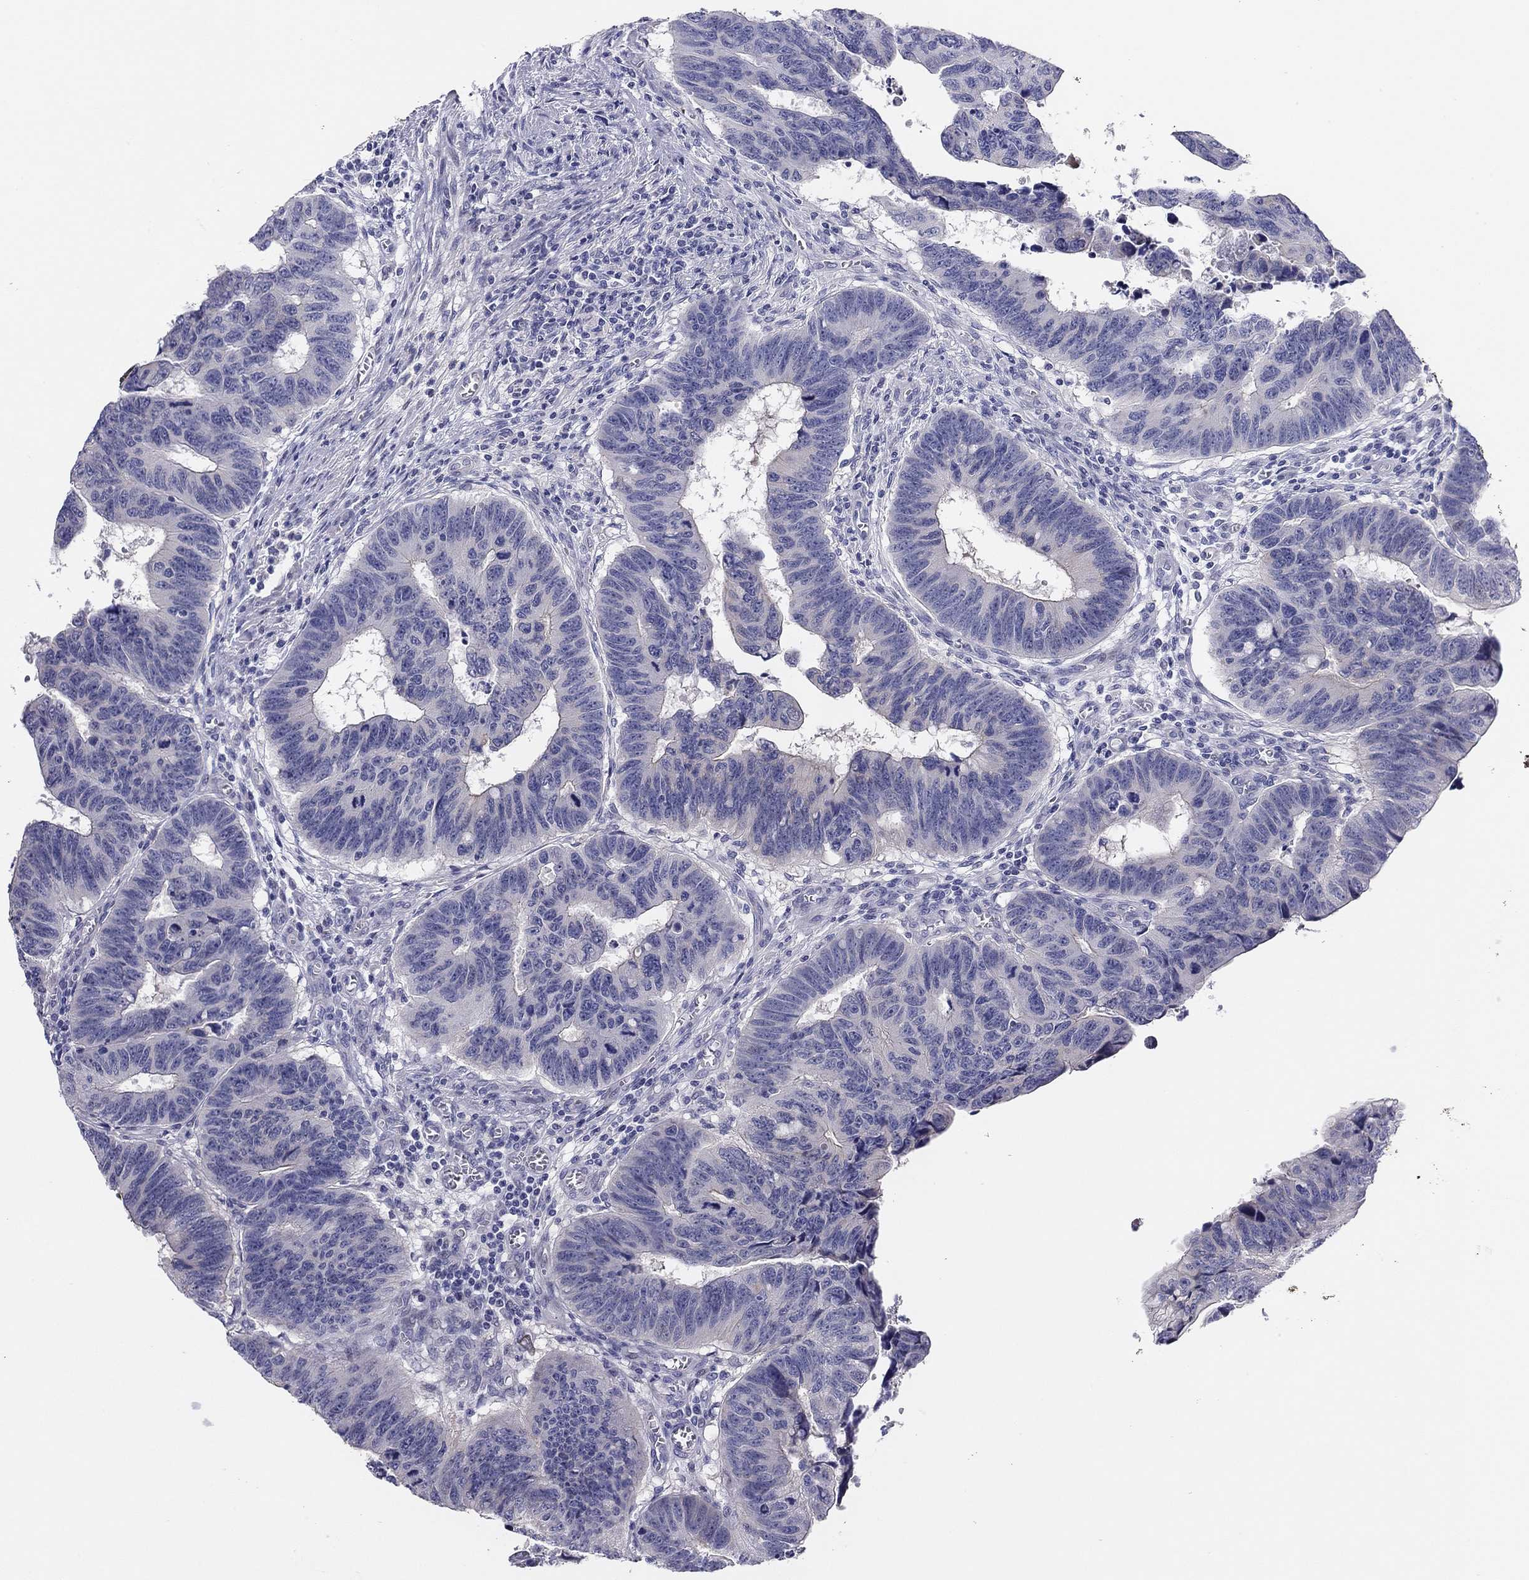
{"staining": {"intensity": "negative", "quantity": "none", "location": "none"}, "tissue": "colorectal cancer", "cell_type": "Tumor cells", "image_type": "cancer", "snomed": [{"axis": "morphology", "description": "Adenocarcinoma, NOS"}, {"axis": "topography", "description": "Appendix"}, {"axis": "topography", "description": "Colon"}, {"axis": "topography", "description": "Cecum"}, {"axis": "topography", "description": "Colon asc"}], "caption": "DAB immunohistochemical staining of colorectal adenocarcinoma exhibits no significant staining in tumor cells. (IHC, brightfield microscopy, high magnification).", "gene": "MGAT4C", "patient": {"sex": "female", "age": 85}}